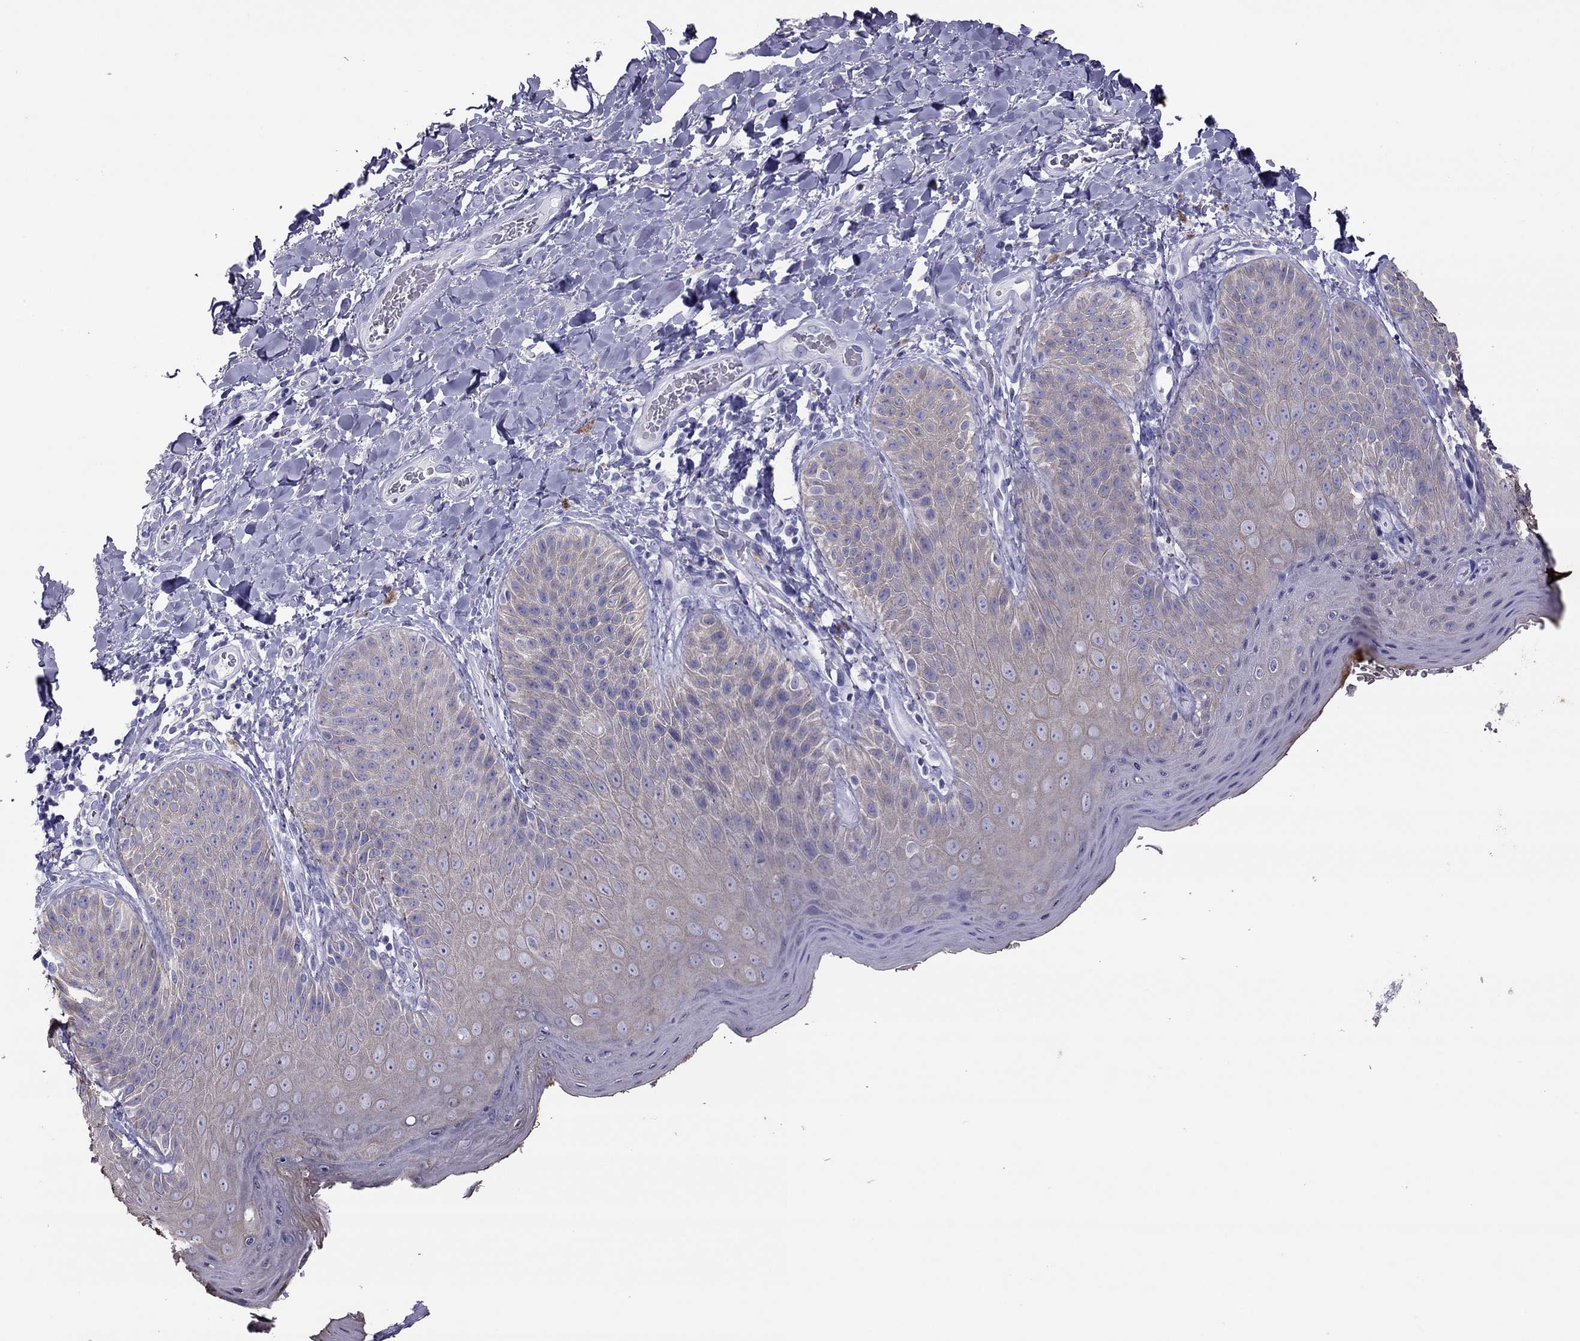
{"staining": {"intensity": "negative", "quantity": "none", "location": "none"}, "tissue": "skin", "cell_type": "Epidermal cells", "image_type": "normal", "snomed": [{"axis": "morphology", "description": "Normal tissue, NOS"}, {"axis": "topography", "description": "Anal"}], "caption": "High magnification brightfield microscopy of unremarkable skin stained with DAB (brown) and counterstained with hematoxylin (blue): epidermal cells show no significant staining. Brightfield microscopy of immunohistochemistry (IHC) stained with DAB (3,3'-diaminobenzidine) (brown) and hematoxylin (blue), captured at high magnification.", "gene": "MAEL", "patient": {"sex": "male", "age": 53}}